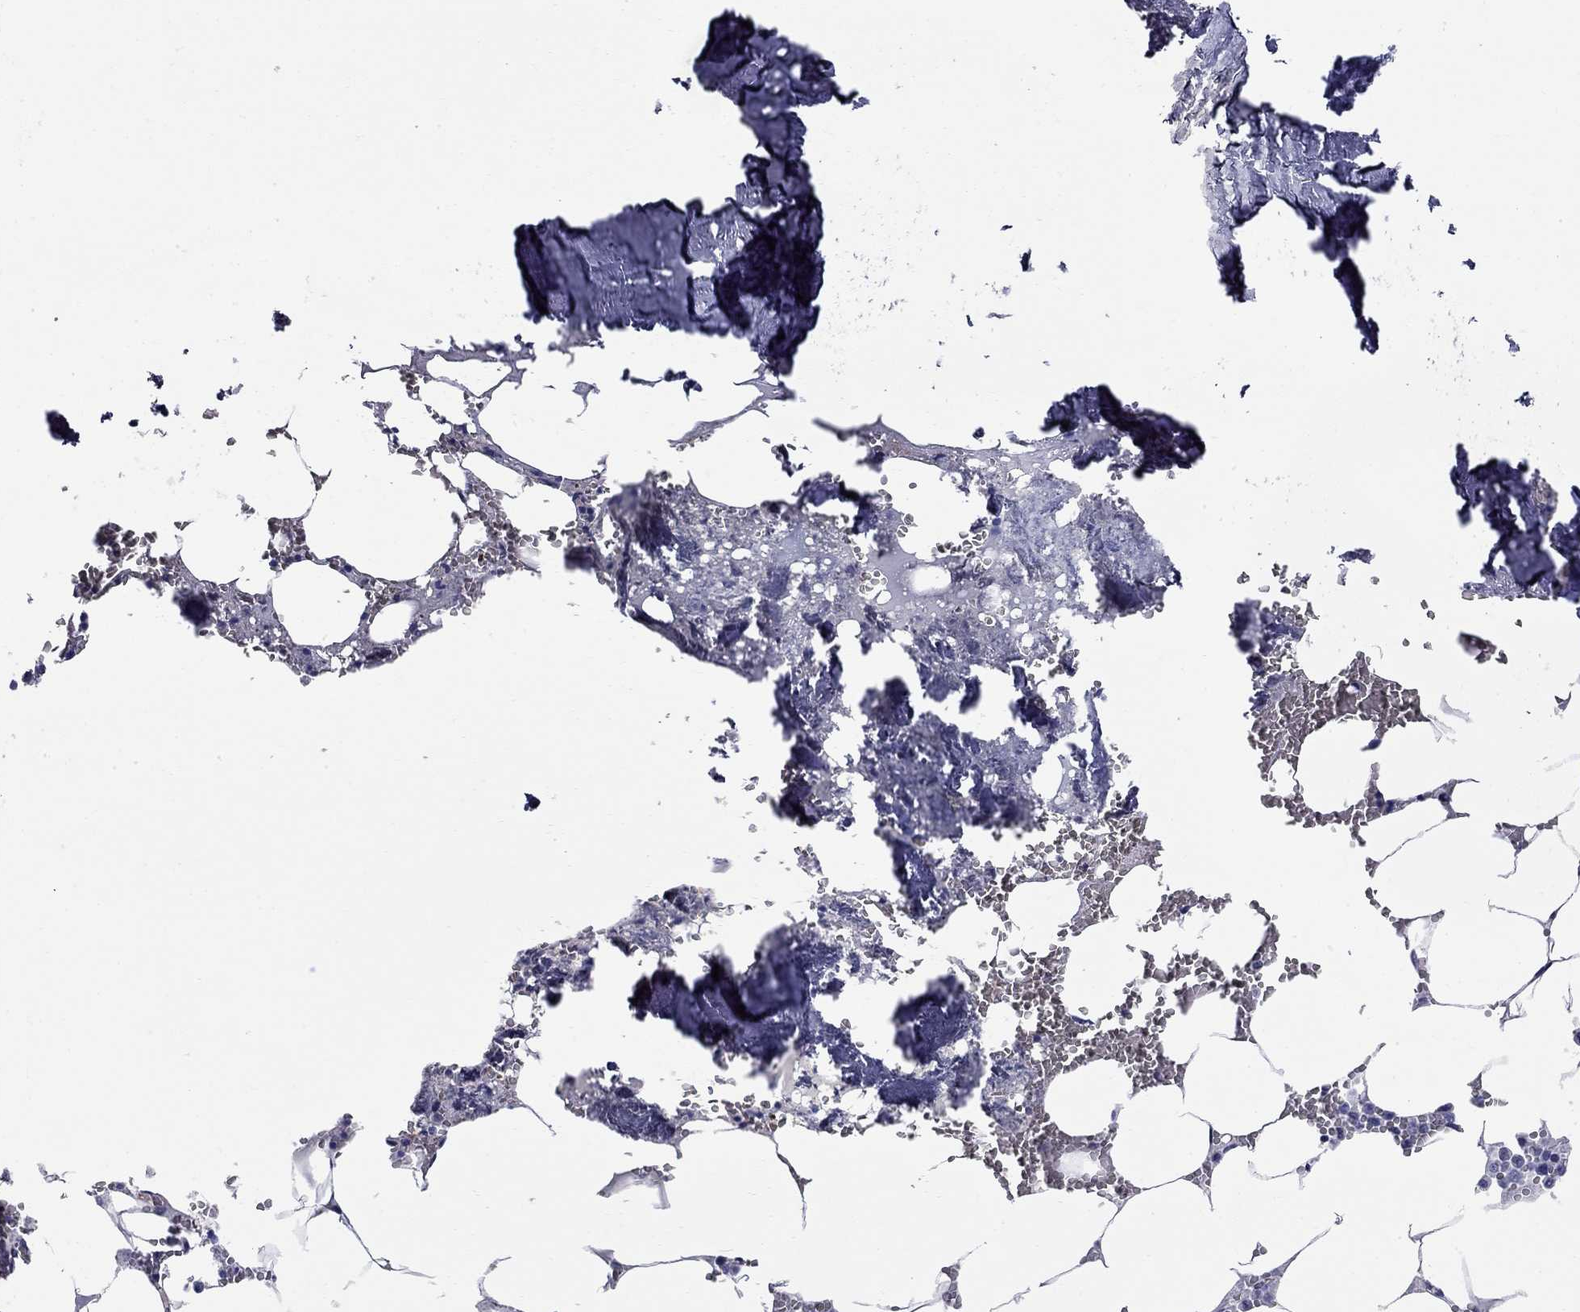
{"staining": {"intensity": "negative", "quantity": "none", "location": "none"}, "tissue": "bone marrow", "cell_type": "Hematopoietic cells", "image_type": "normal", "snomed": [{"axis": "morphology", "description": "Normal tissue, NOS"}, {"axis": "topography", "description": "Bone marrow"}], "caption": "IHC histopathology image of benign human bone marrow stained for a protein (brown), which shows no positivity in hematopoietic cells. (Brightfield microscopy of DAB (3,3'-diaminobenzidine) IHC at high magnification).", "gene": "HTR4", "patient": {"sex": "male", "age": 54}}